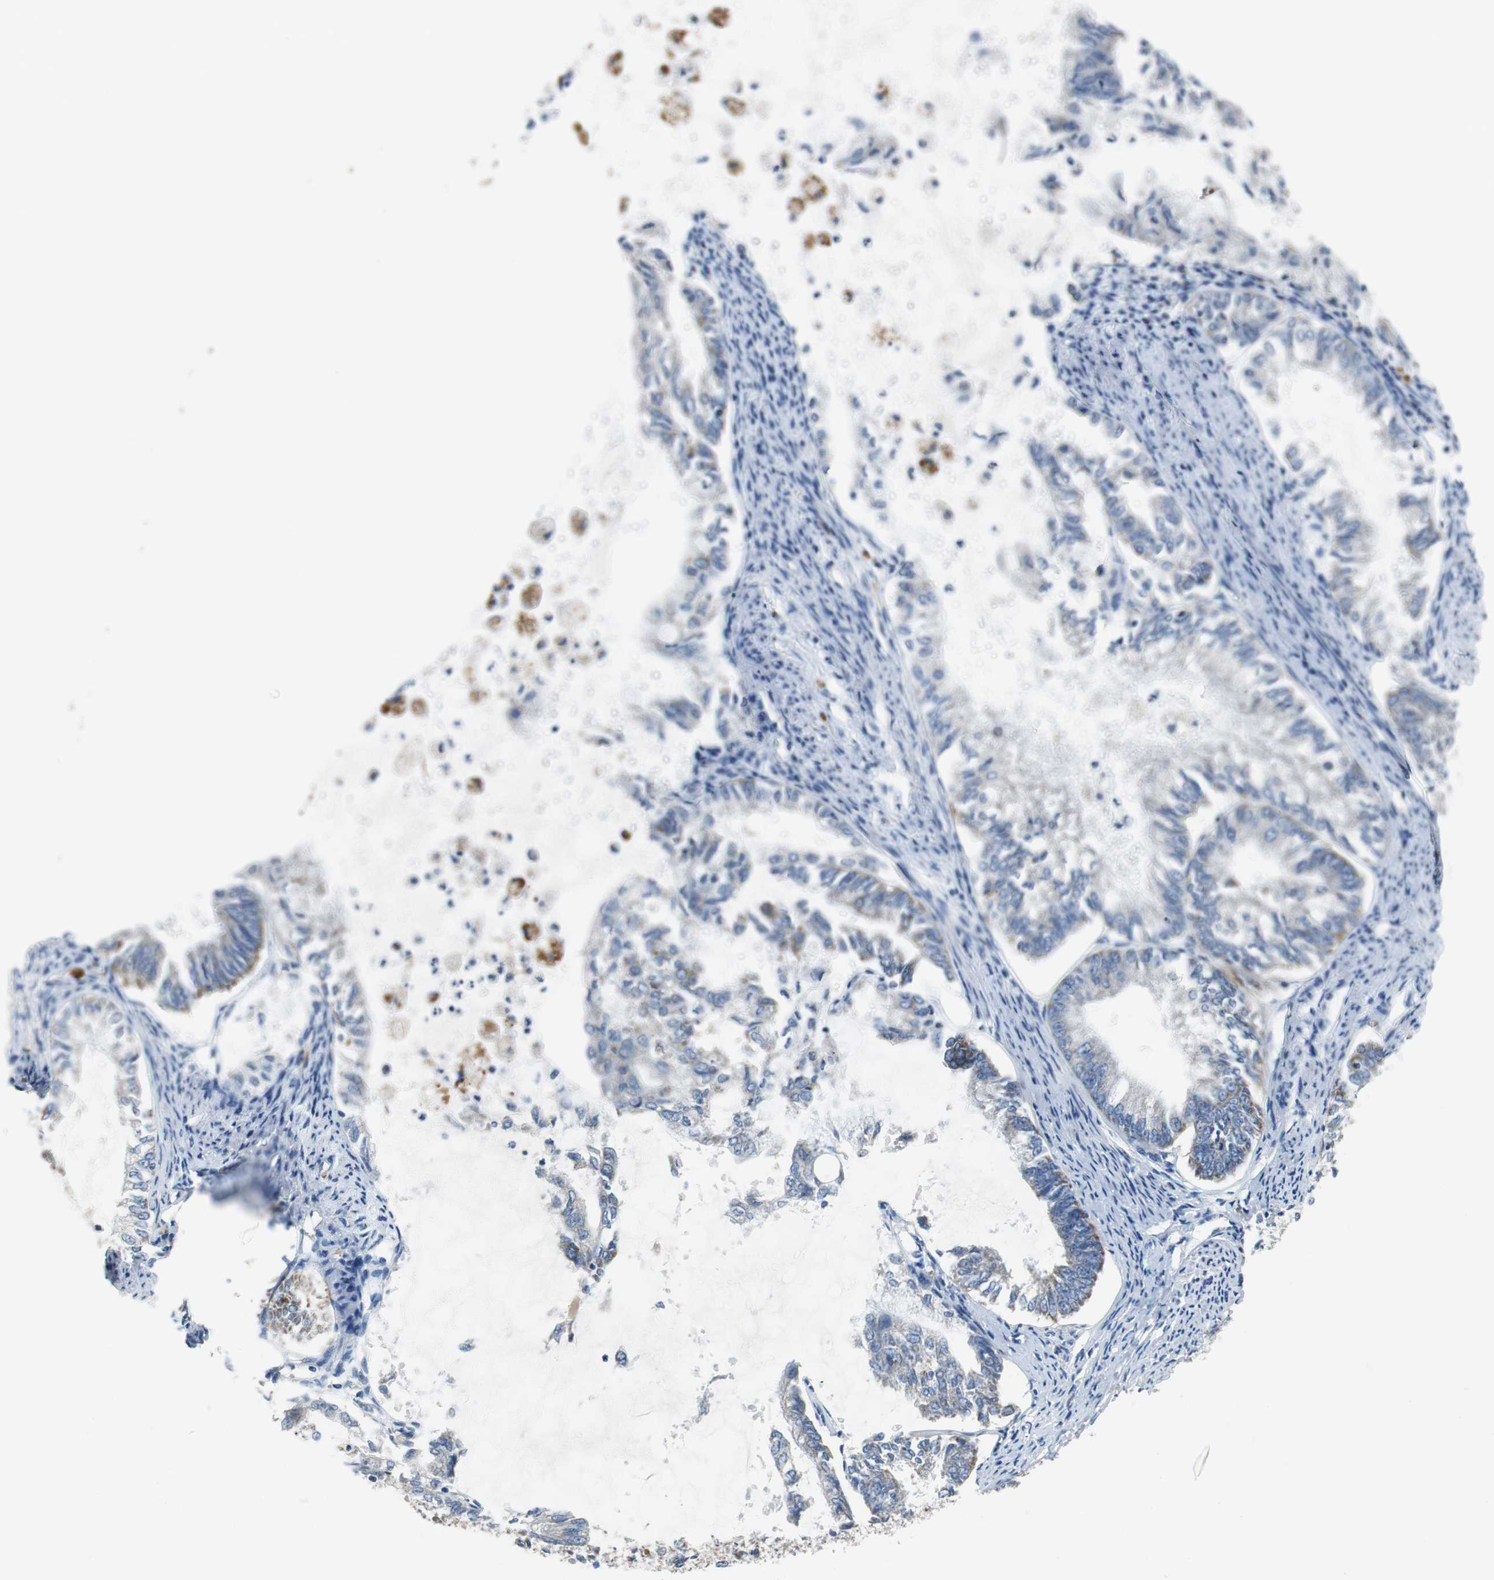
{"staining": {"intensity": "weak", "quantity": "<25%", "location": "cytoplasmic/membranous"}, "tissue": "endometrial cancer", "cell_type": "Tumor cells", "image_type": "cancer", "snomed": [{"axis": "morphology", "description": "Adenocarcinoma, NOS"}, {"axis": "topography", "description": "Endometrium"}], "caption": "IHC micrograph of neoplastic tissue: human endometrial adenocarcinoma stained with DAB displays no significant protein expression in tumor cells.", "gene": "NLGN1", "patient": {"sex": "female", "age": 86}}